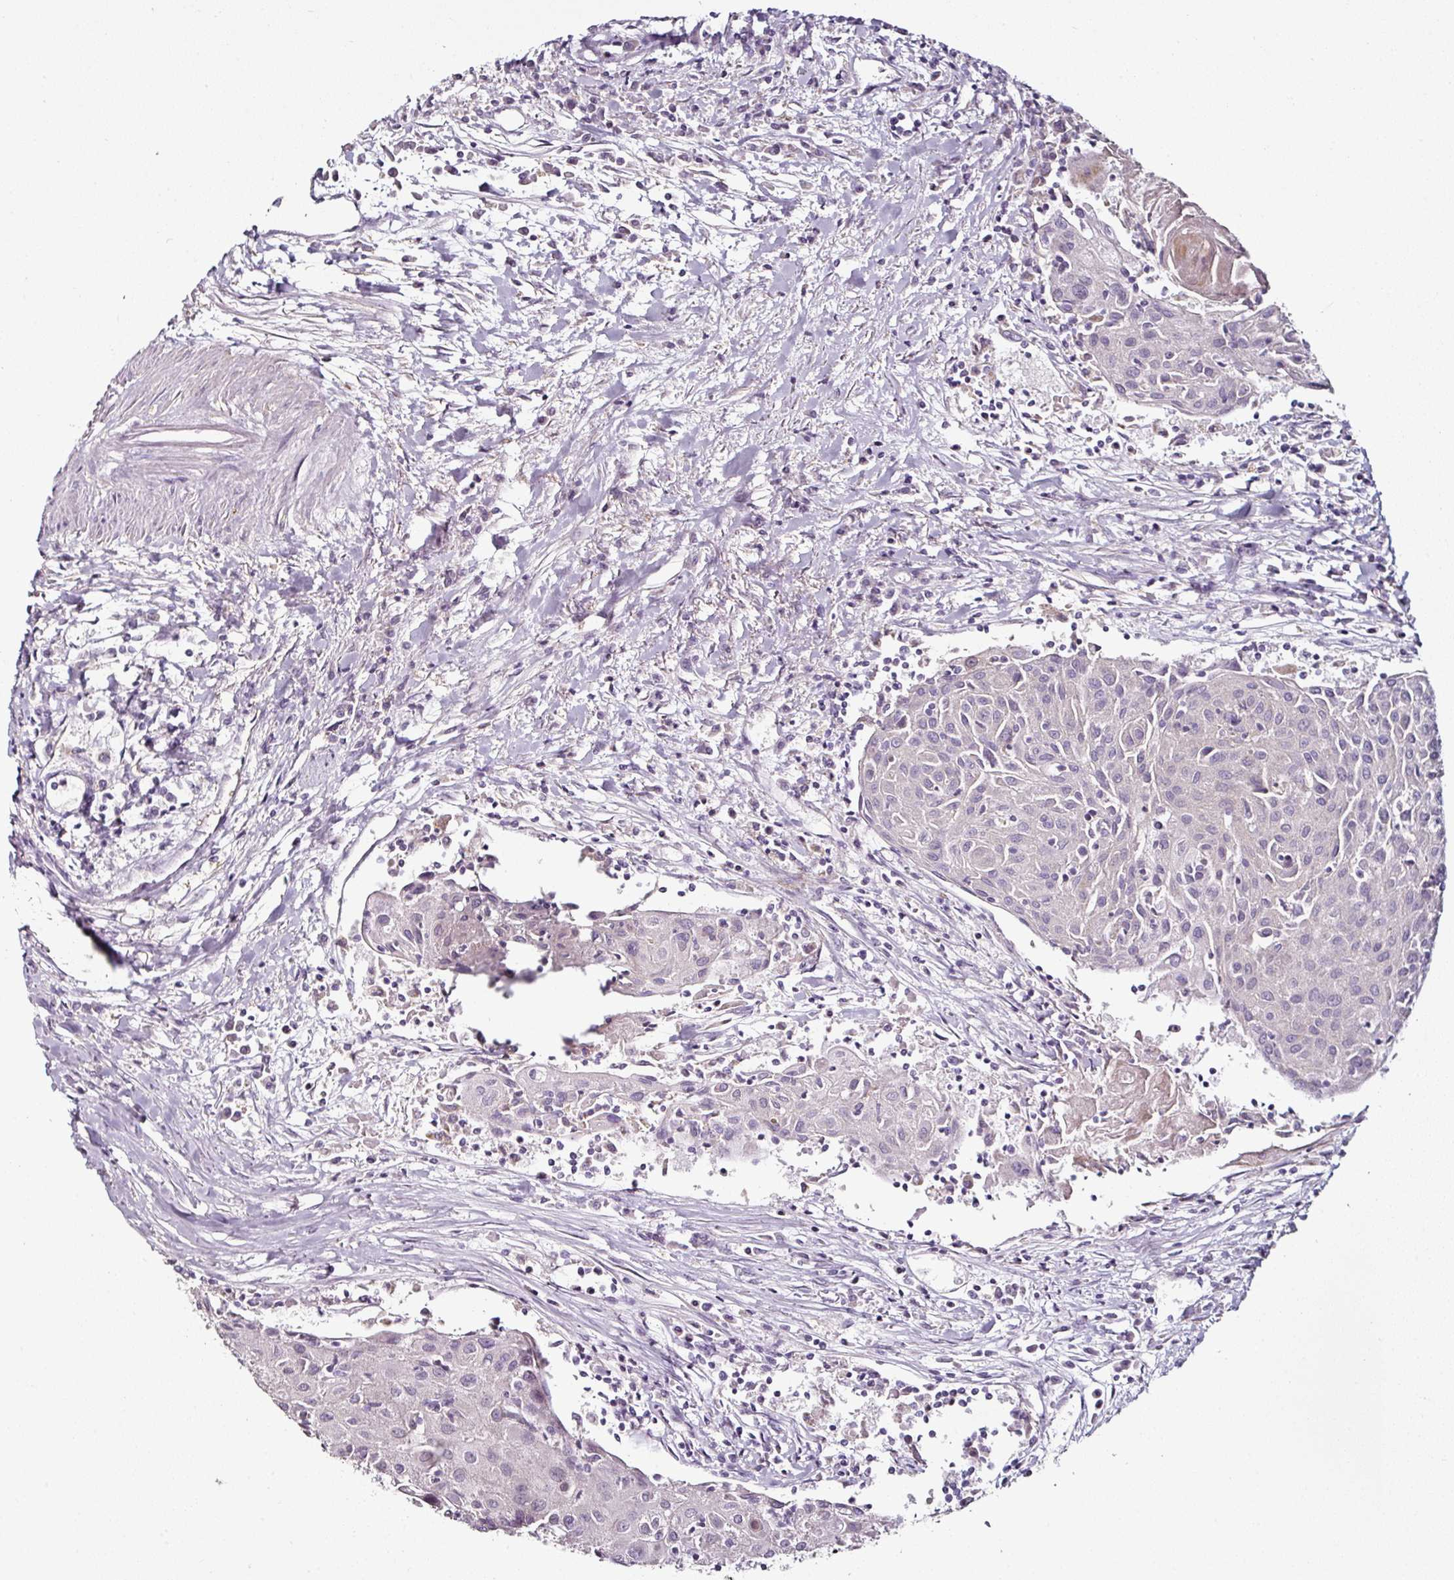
{"staining": {"intensity": "negative", "quantity": "none", "location": "none"}, "tissue": "urothelial cancer", "cell_type": "Tumor cells", "image_type": "cancer", "snomed": [{"axis": "morphology", "description": "Urothelial carcinoma, High grade"}, {"axis": "topography", "description": "Urinary bladder"}], "caption": "Tumor cells show no significant staining in urothelial cancer. The staining is performed using DAB (3,3'-diaminobenzidine) brown chromogen with nuclei counter-stained in using hematoxylin.", "gene": "CAP2", "patient": {"sex": "female", "age": 85}}